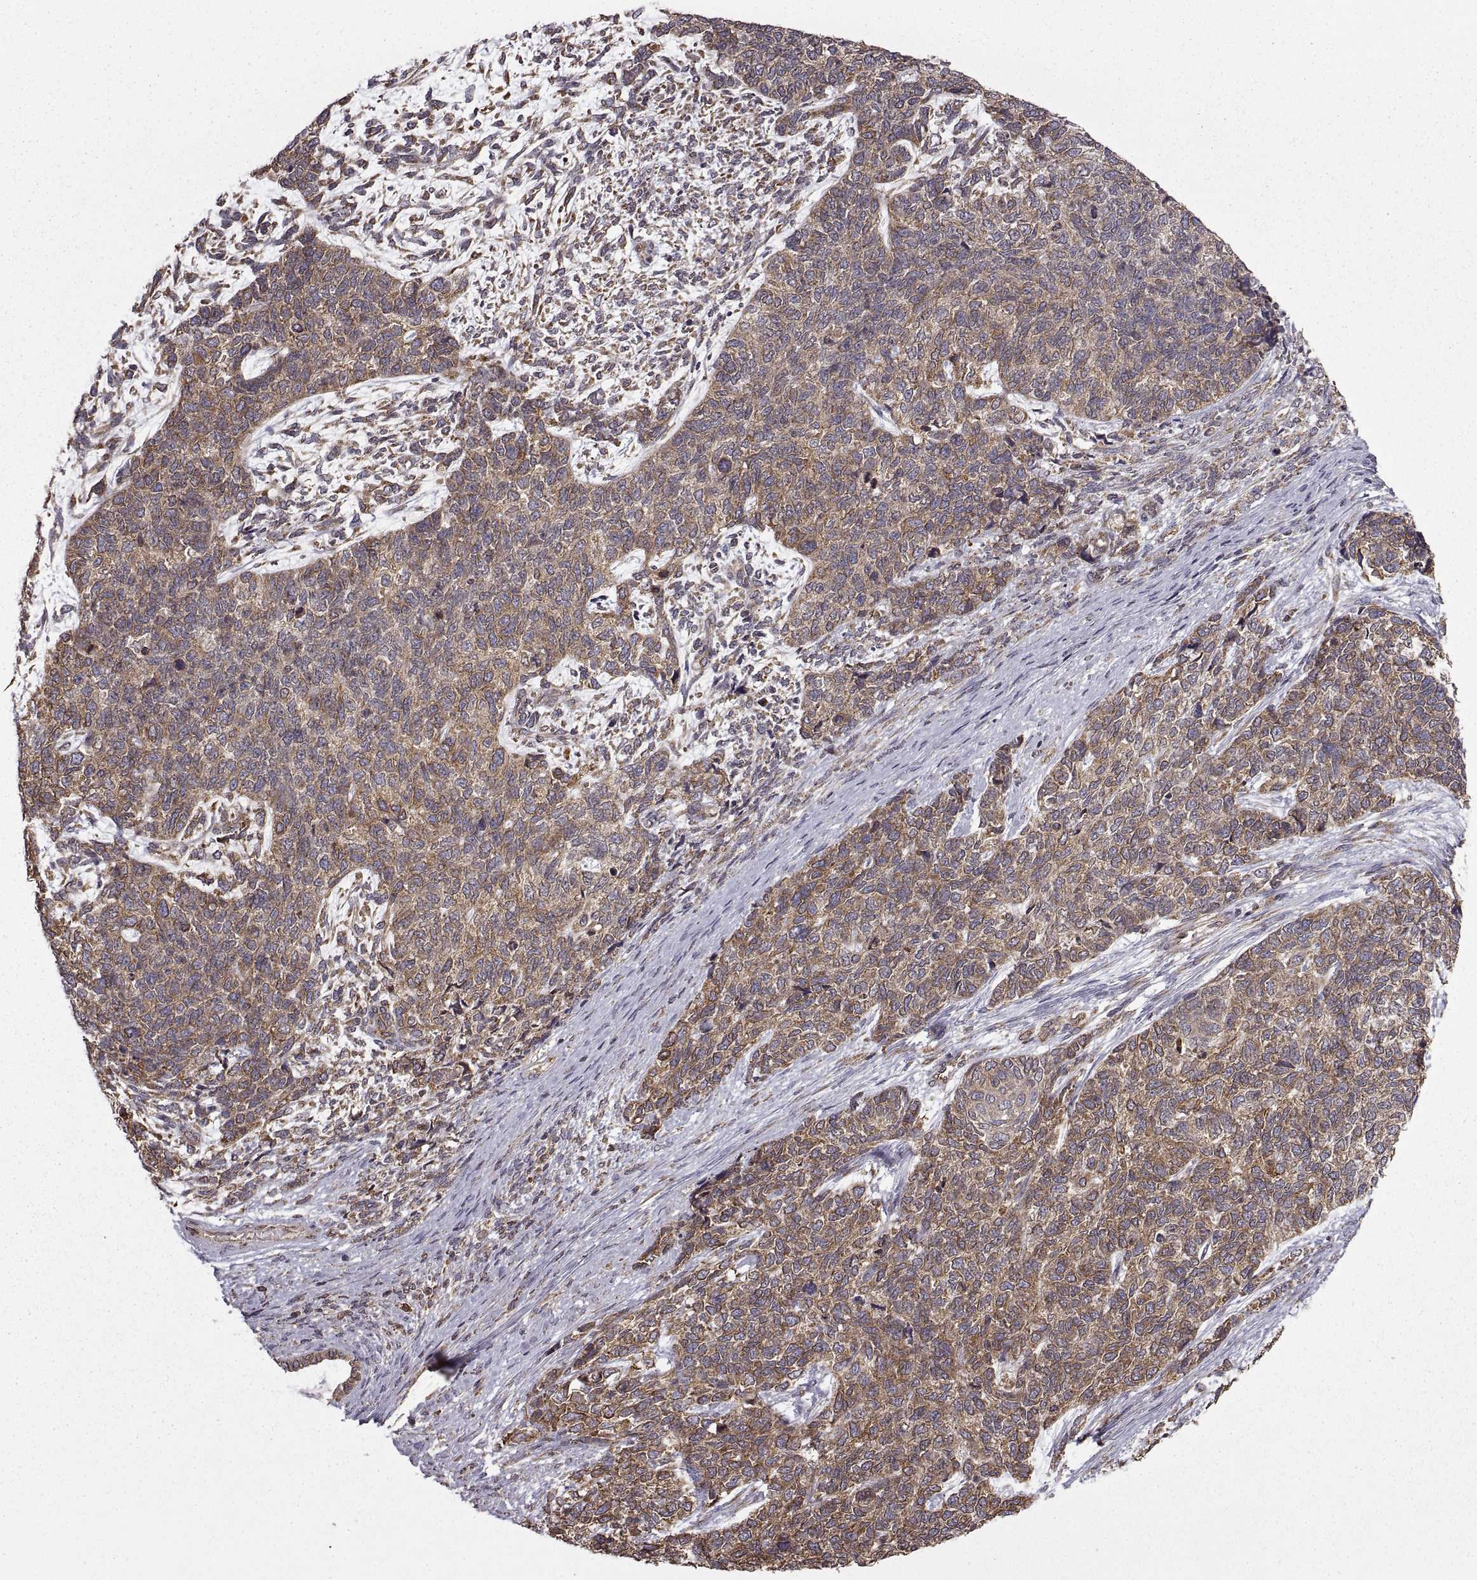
{"staining": {"intensity": "moderate", "quantity": "<25%", "location": "cytoplasmic/membranous"}, "tissue": "cervical cancer", "cell_type": "Tumor cells", "image_type": "cancer", "snomed": [{"axis": "morphology", "description": "Squamous cell carcinoma, NOS"}, {"axis": "topography", "description": "Cervix"}], "caption": "Immunohistochemical staining of human cervical cancer reveals moderate cytoplasmic/membranous protein staining in approximately <25% of tumor cells. The protein of interest is stained brown, and the nuclei are stained in blue (DAB (3,3'-diaminobenzidine) IHC with brightfield microscopy, high magnification).", "gene": "PDIA3", "patient": {"sex": "female", "age": 63}}